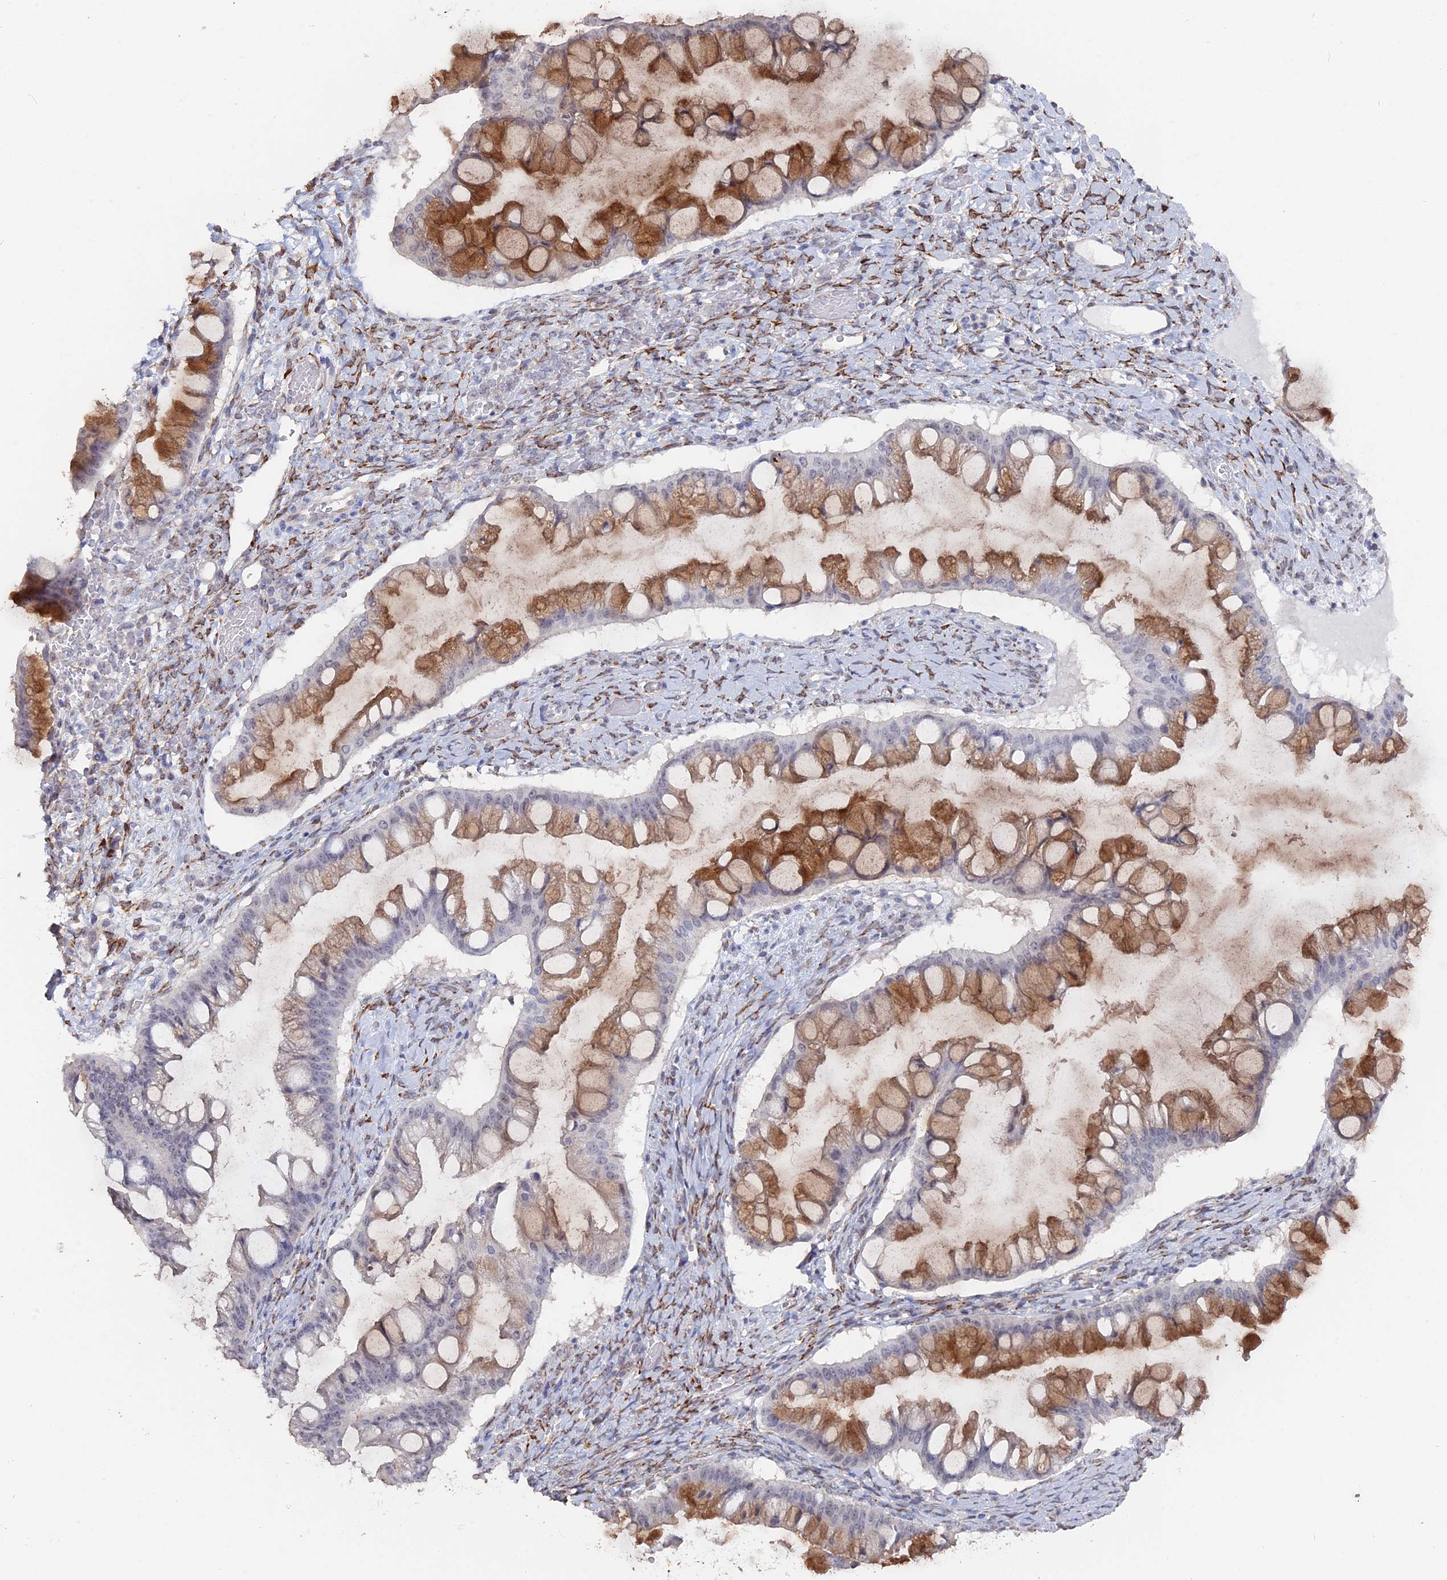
{"staining": {"intensity": "moderate", "quantity": "25%-75%", "location": "cytoplasmic/membranous"}, "tissue": "ovarian cancer", "cell_type": "Tumor cells", "image_type": "cancer", "snomed": [{"axis": "morphology", "description": "Cystadenocarcinoma, mucinous, NOS"}, {"axis": "topography", "description": "Ovary"}], "caption": "Immunohistochemical staining of human ovarian mucinous cystadenocarcinoma exhibits medium levels of moderate cytoplasmic/membranous protein positivity in approximately 25%-75% of tumor cells.", "gene": "SEMG2", "patient": {"sex": "female", "age": 73}}